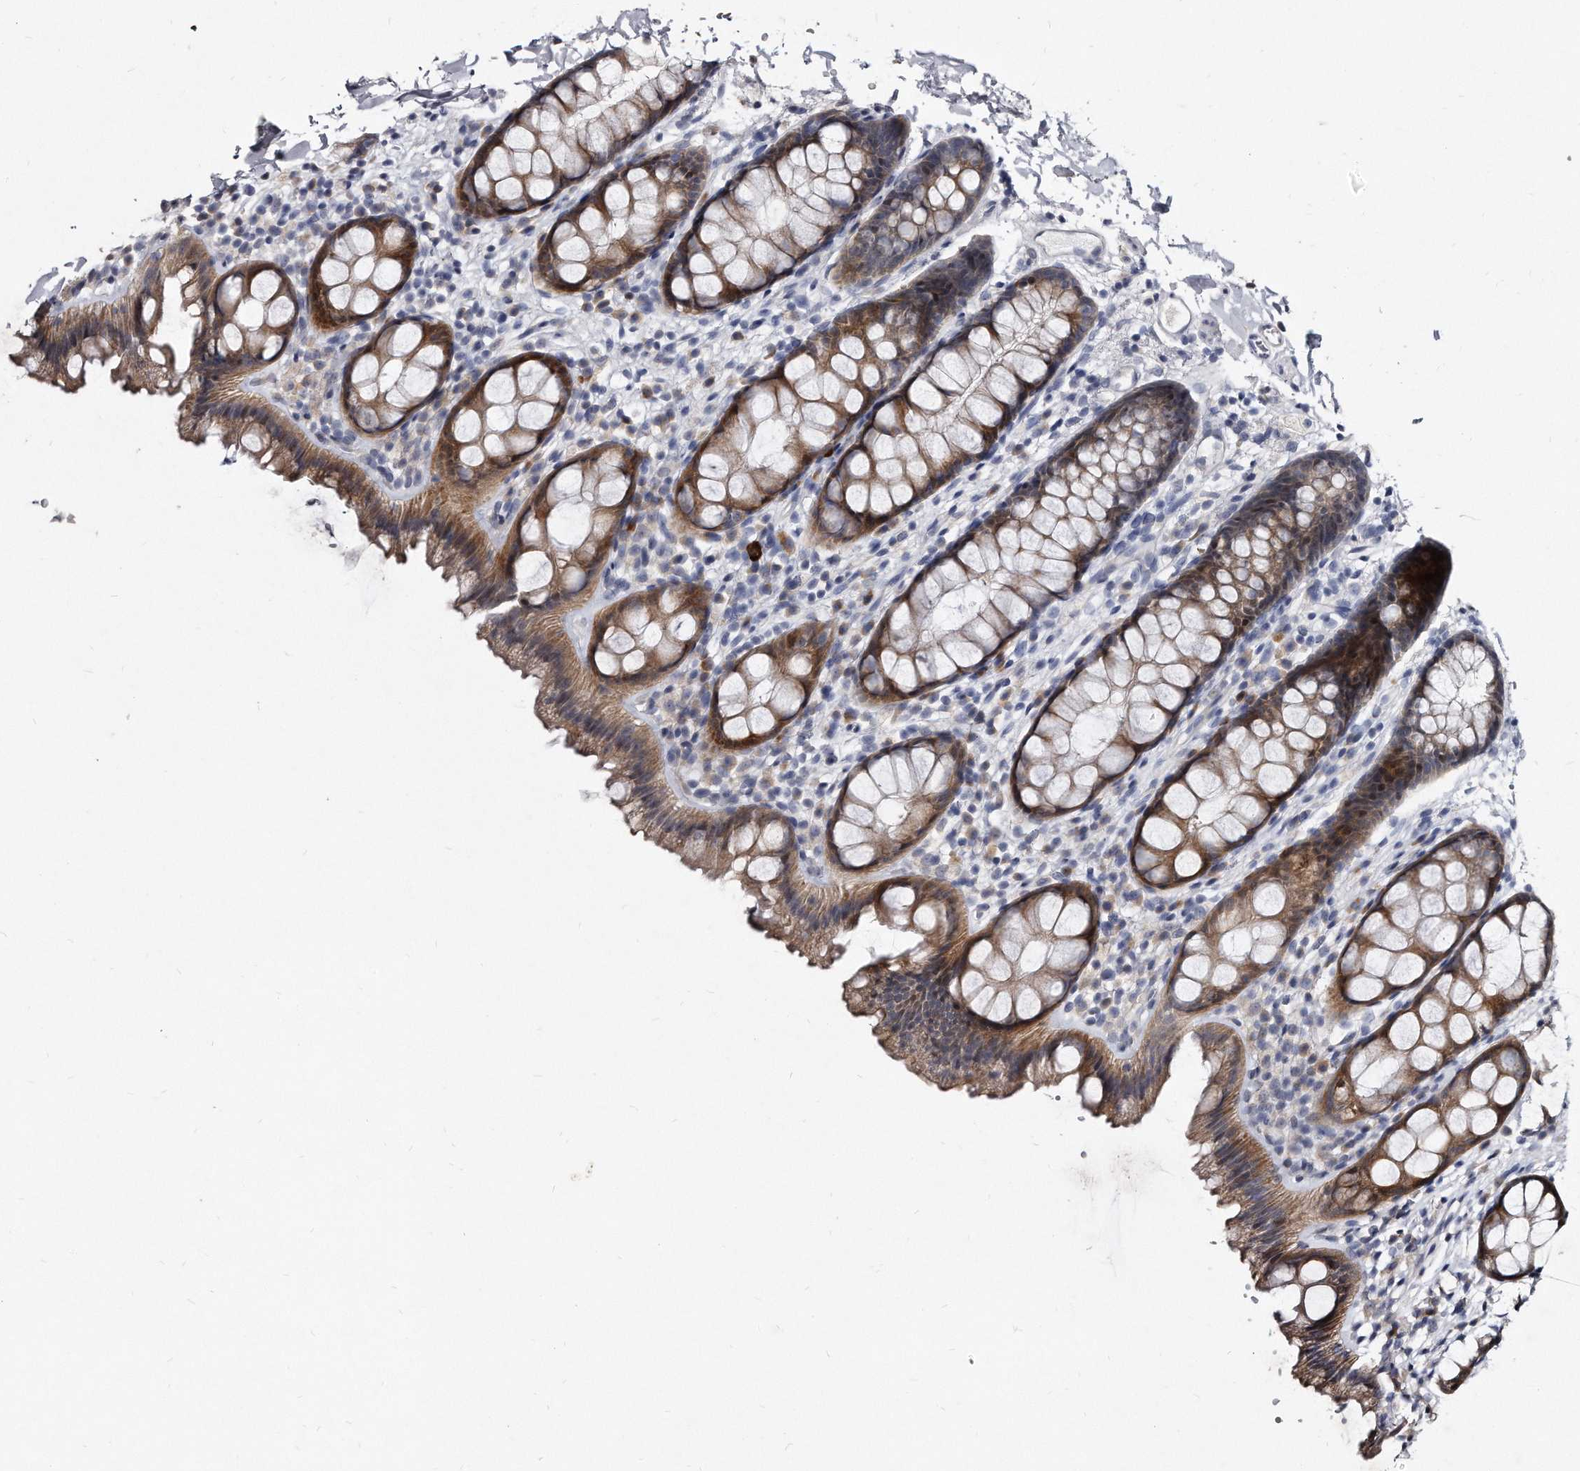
{"staining": {"intensity": "moderate", "quantity": ">75%", "location": "cytoplasmic/membranous"}, "tissue": "rectum", "cell_type": "Glandular cells", "image_type": "normal", "snomed": [{"axis": "morphology", "description": "Normal tissue, NOS"}, {"axis": "topography", "description": "Rectum"}], "caption": "The photomicrograph reveals staining of unremarkable rectum, revealing moderate cytoplasmic/membranous protein positivity (brown color) within glandular cells.", "gene": "KLHDC3", "patient": {"sex": "female", "age": 65}}